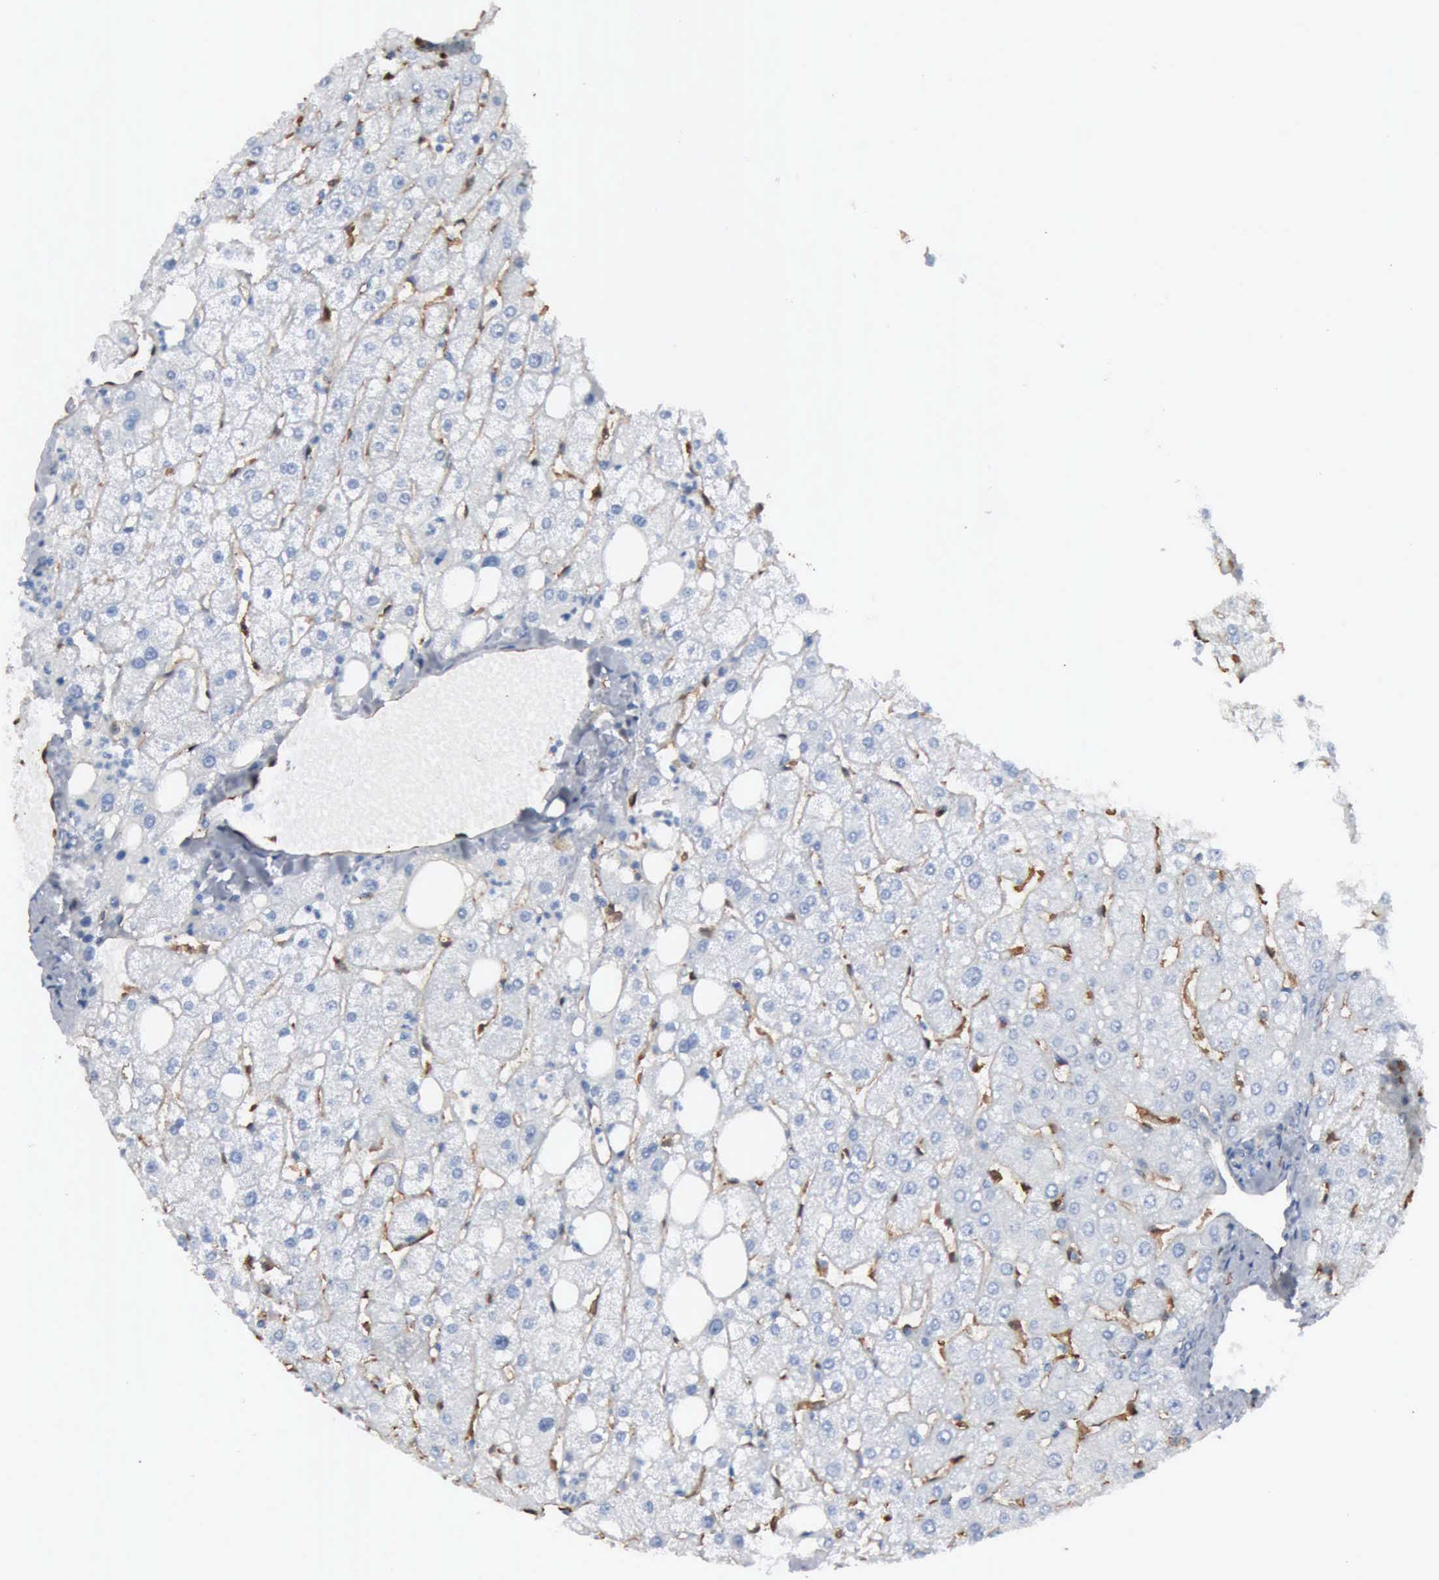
{"staining": {"intensity": "negative", "quantity": "none", "location": "none"}, "tissue": "liver", "cell_type": "Cholangiocytes", "image_type": "normal", "snomed": [{"axis": "morphology", "description": "Normal tissue, NOS"}, {"axis": "topography", "description": "Liver"}], "caption": "IHC image of benign liver: human liver stained with DAB (3,3'-diaminobenzidine) displays no significant protein positivity in cholangiocytes.", "gene": "FSCN1", "patient": {"sex": "male", "age": 35}}